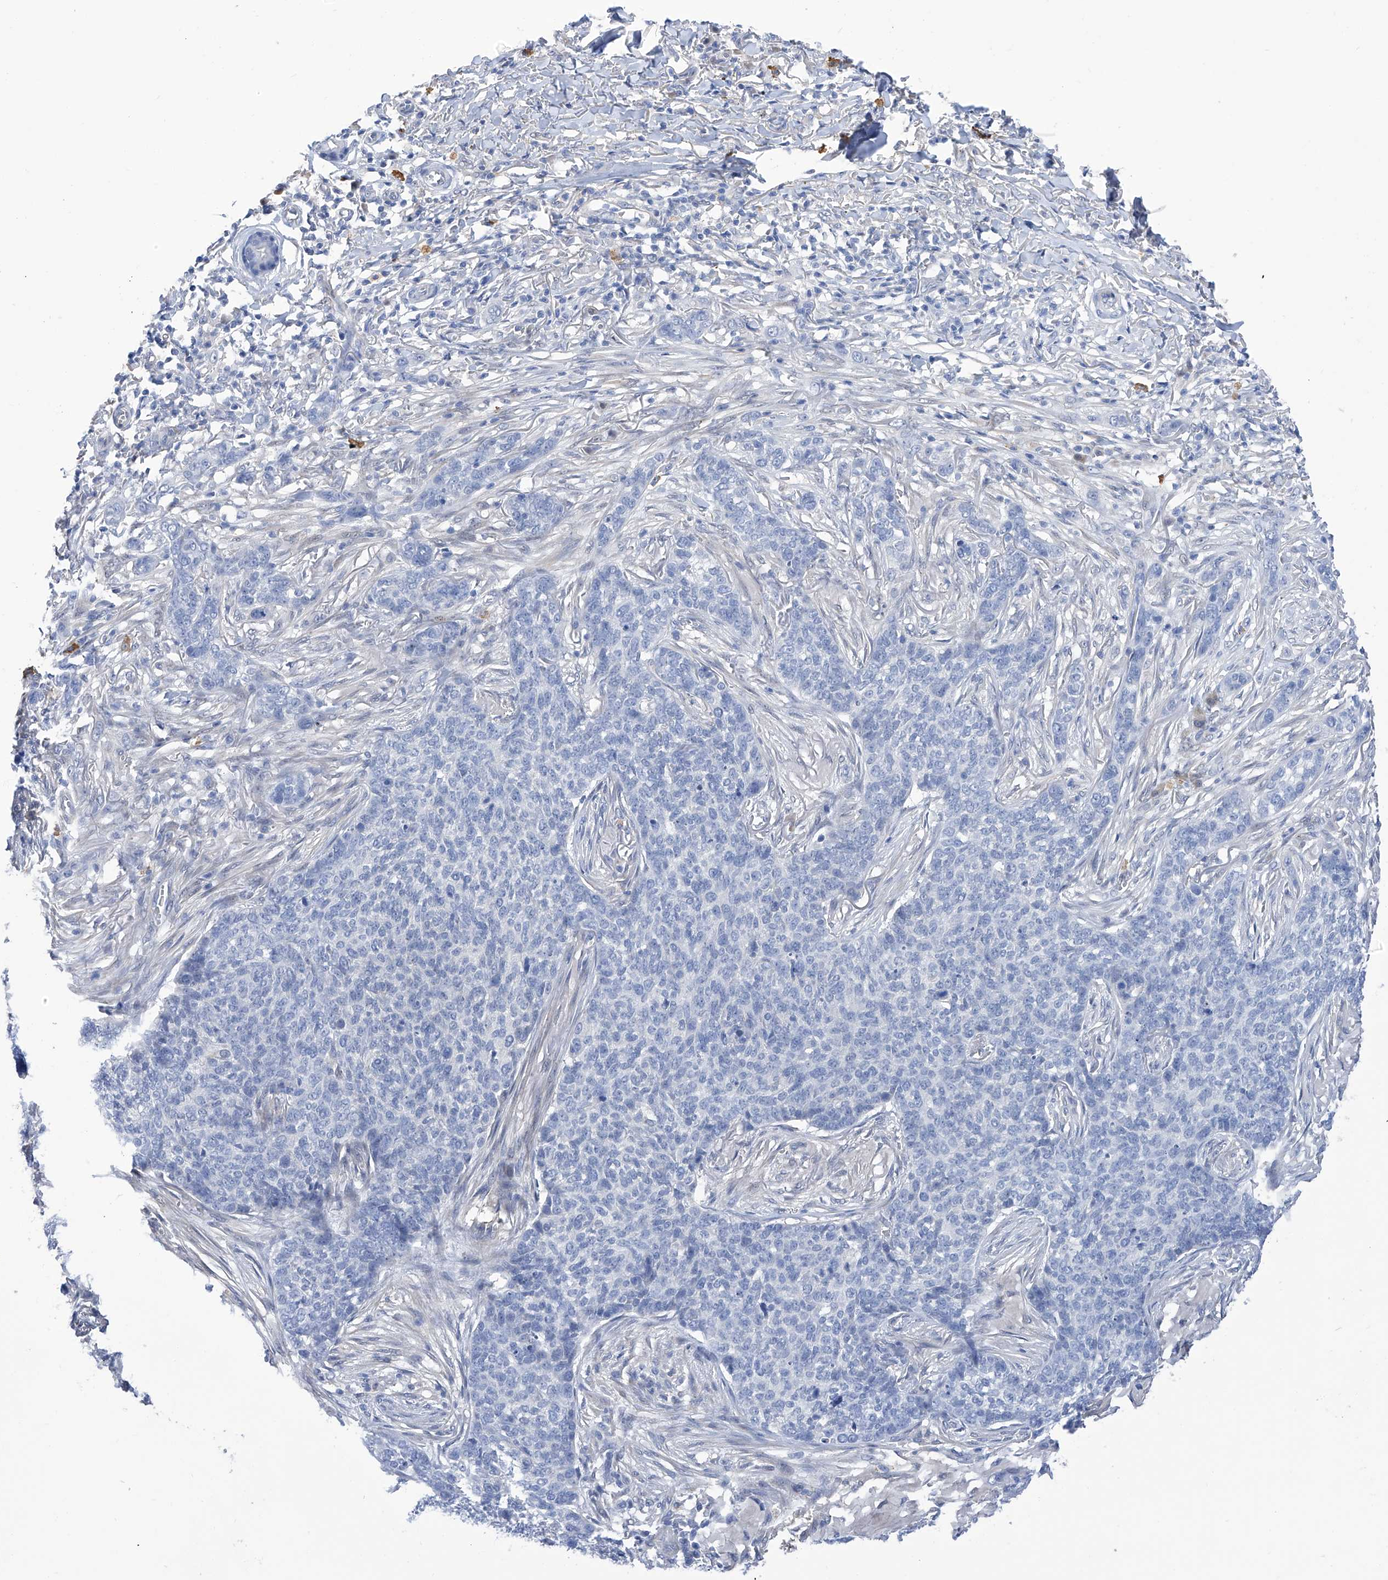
{"staining": {"intensity": "negative", "quantity": "none", "location": "none"}, "tissue": "skin cancer", "cell_type": "Tumor cells", "image_type": "cancer", "snomed": [{"axis": "morphology", "description": "Basal cell carcinoma"}, {"axis": "topography", "description": "Skin"}], "caption": "This image is of skin cancer (basal cell carcinoma) stained with immunohistochemistry to label a protein in brown with the nuclei are counter-stained blue. There is no staining in tumor cells.", "gene": "PGM3", "patient": {"sex": "male", "age": 85}}